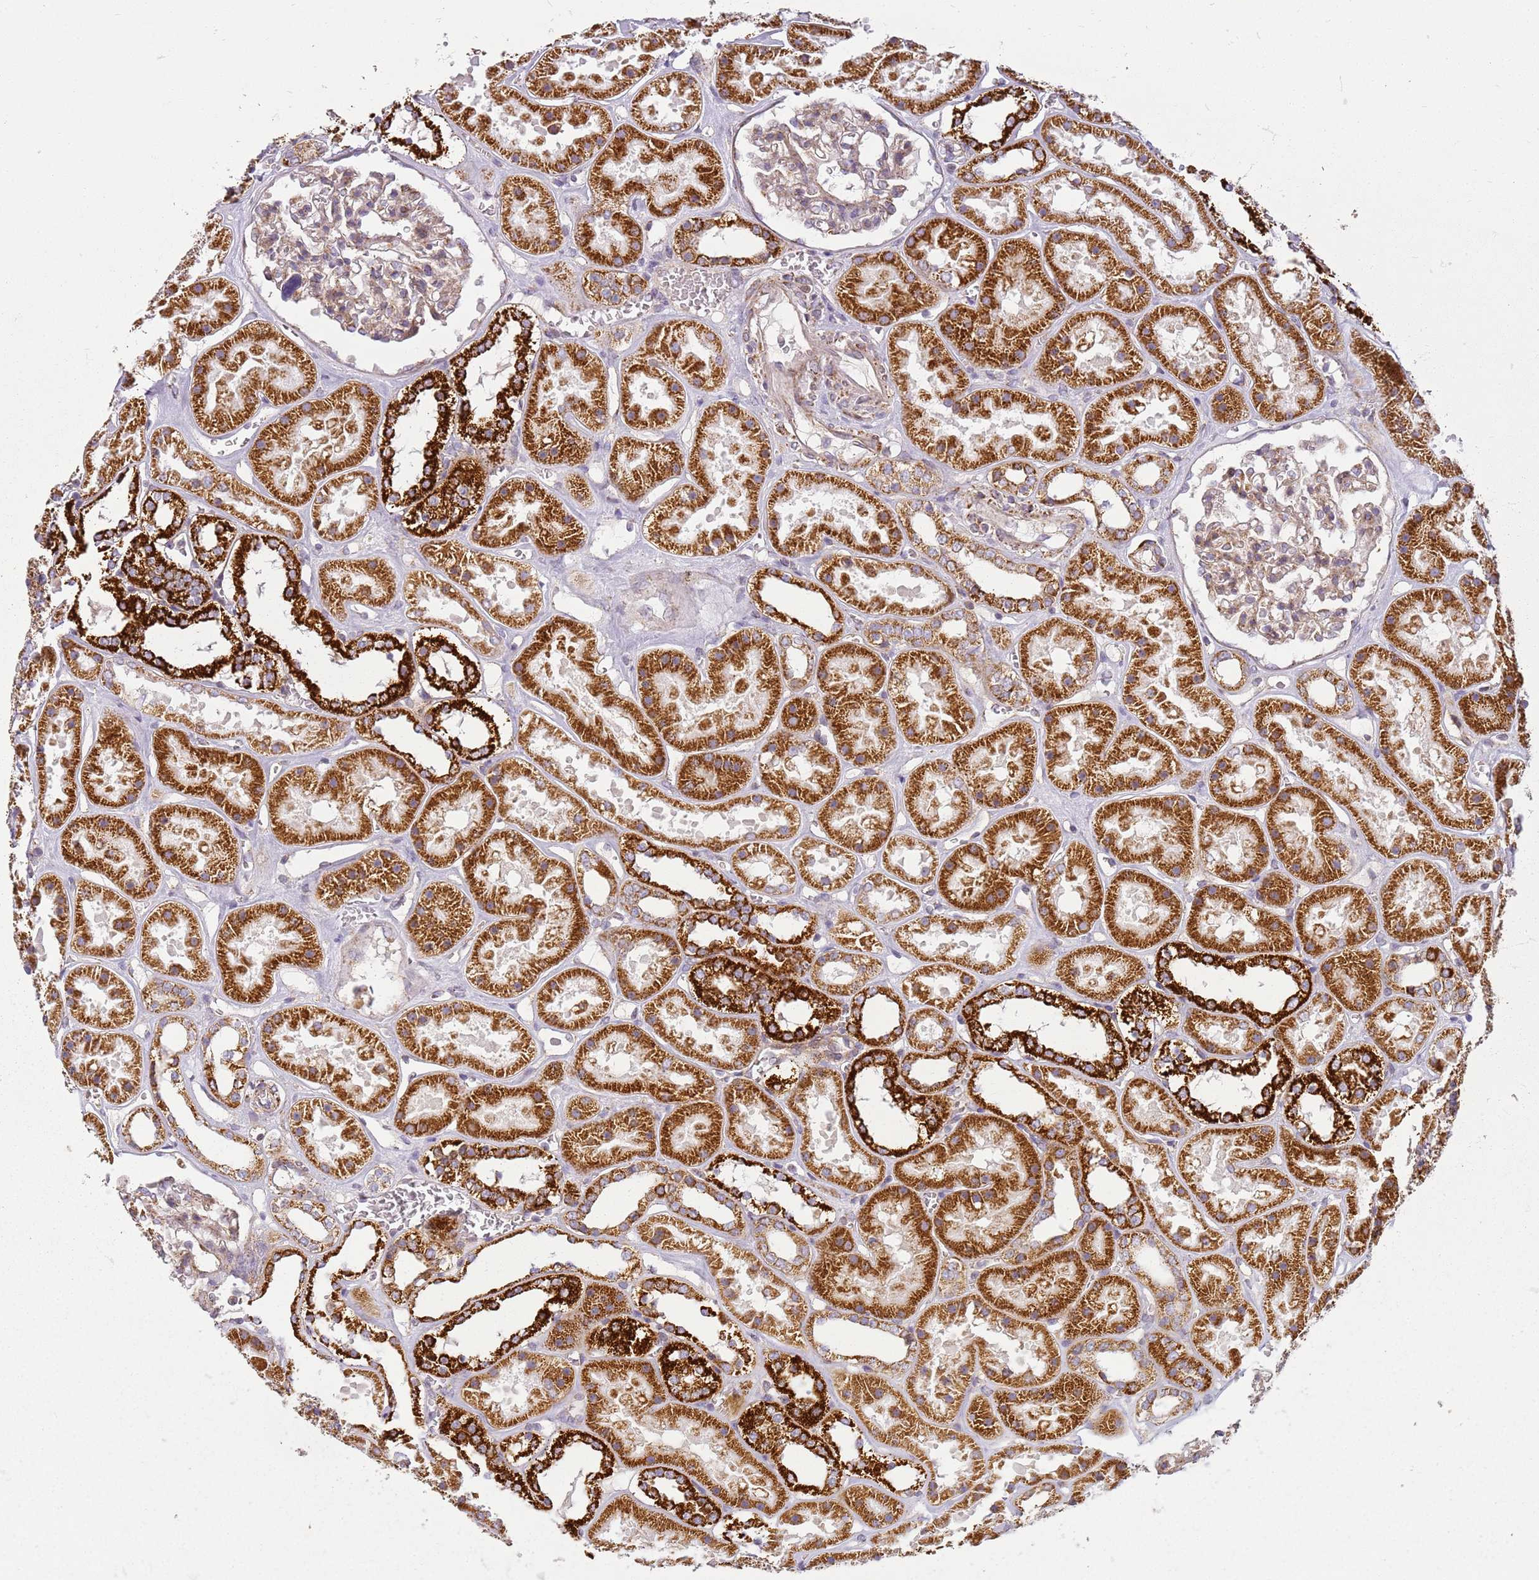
{"staining": {"intensity": "weak", "quantity": "25%-75%", "location": "cytoplasmic/membranous"}, "tissue": "kidney", "cell_type": "Cells in glomeruli", "image_type": "normal", "snomed": [{"axis": "morphology", "description": "Normal tissue, NOS"}, {"axis": "topography", "description": "Kidney"}], "caption": "DAB immunohistochemical staining of unremarkable kidney displays weak cytoplasmic/membranous protein positivity in about 25%-75% of cells in glomeruli.", "gene": "TMEM200C", "patient": {"sex": "female", "age": 41}}